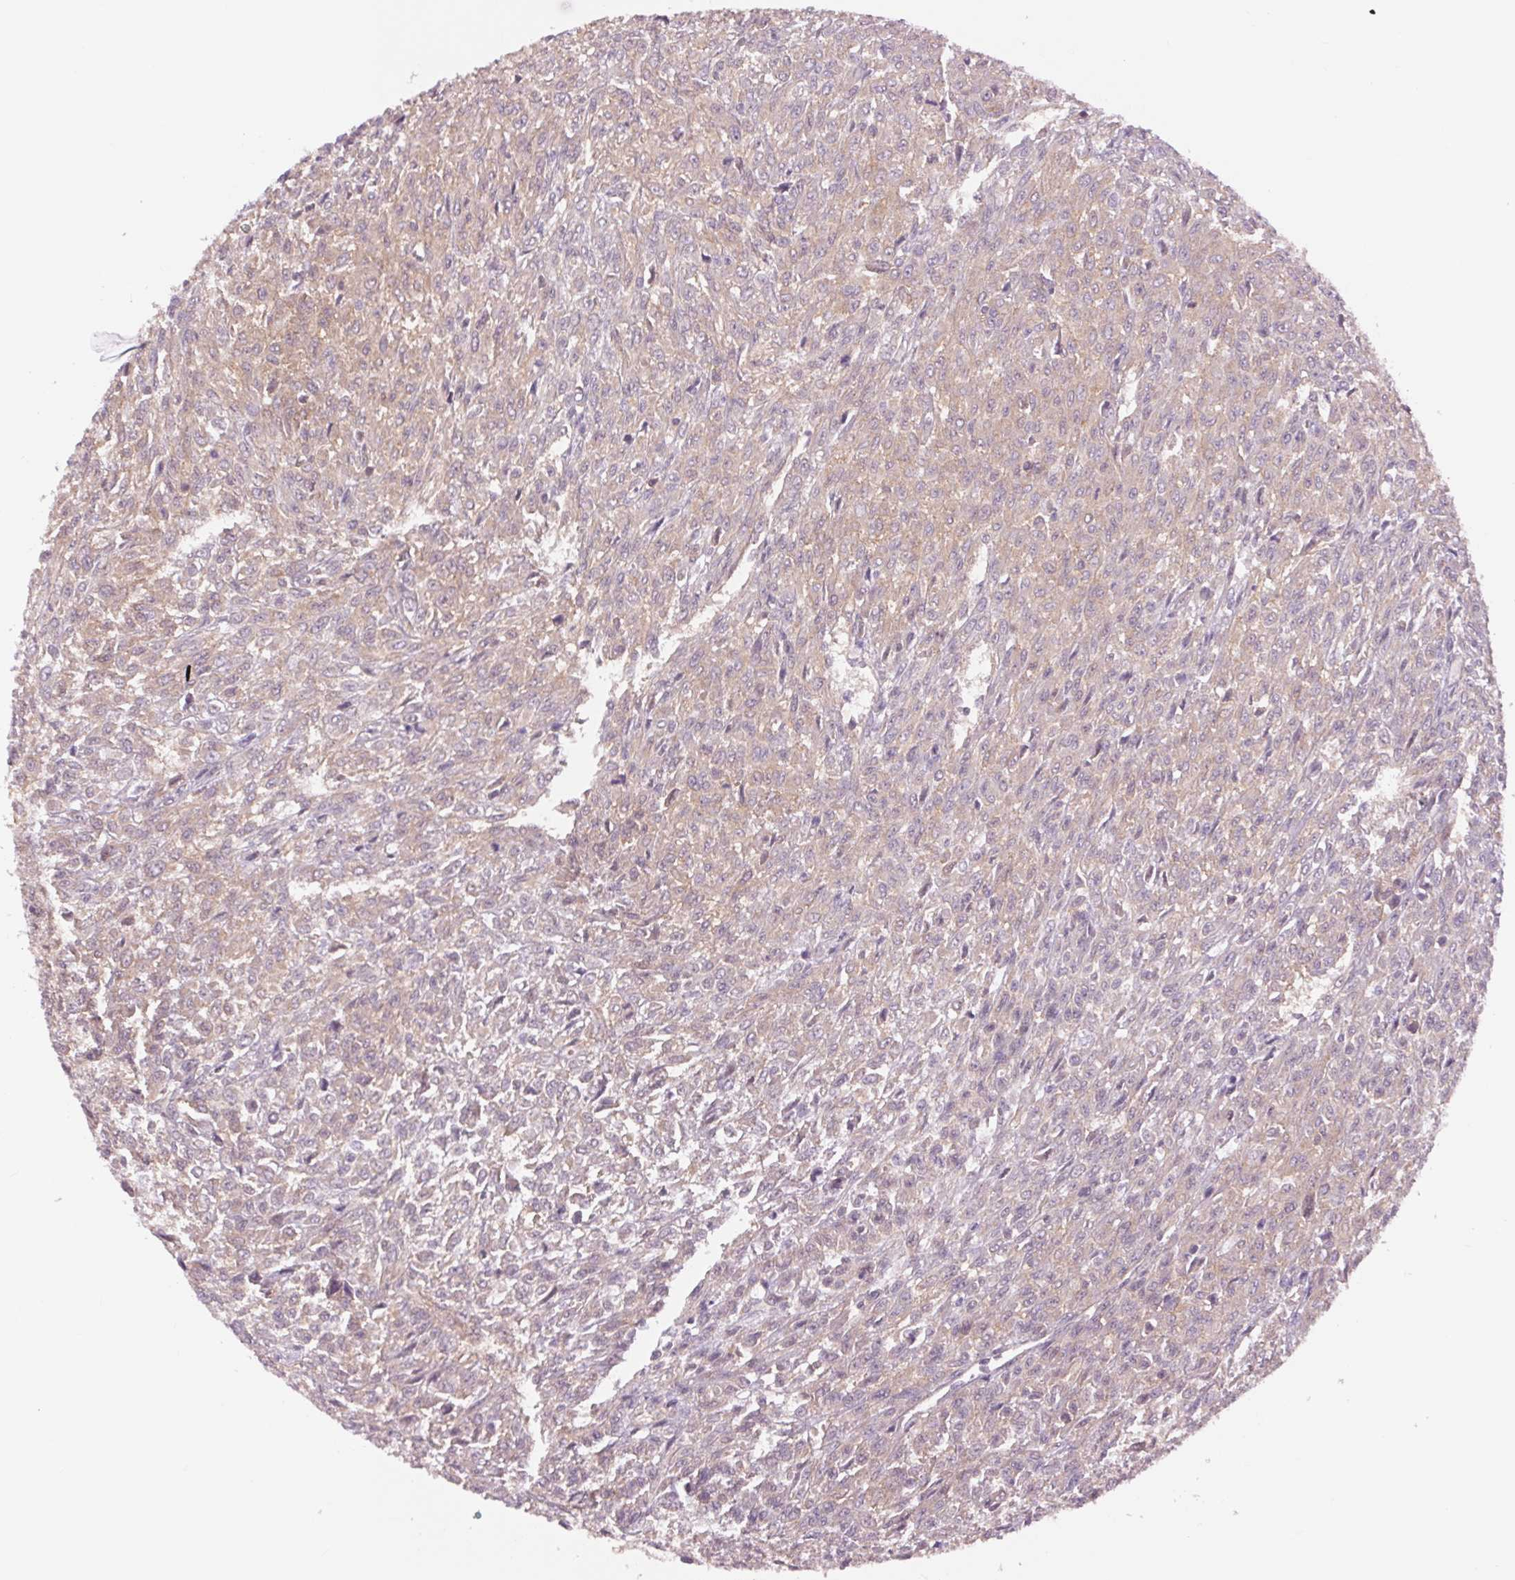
{"staining": {"intensity": "negative", "quantity": "none", "location": "none"}, "tissue": "renal cancer", "cell_type": "Tumor cells", "image_type": "cancer", "snomed": [{"axis": "morphology", "description": "Adenocarcinoma, NOS"}, {"axis": "topography", "description": "Kidney"}], "caption": "There is no significant positivity in tumor cells of renal adenocarcinoma. (Immunohistochemistry (ihc), brightfield microscopy, high magnification).", "gene": "SH3RF2", "patient": {"sex": "male", "age": 58}}